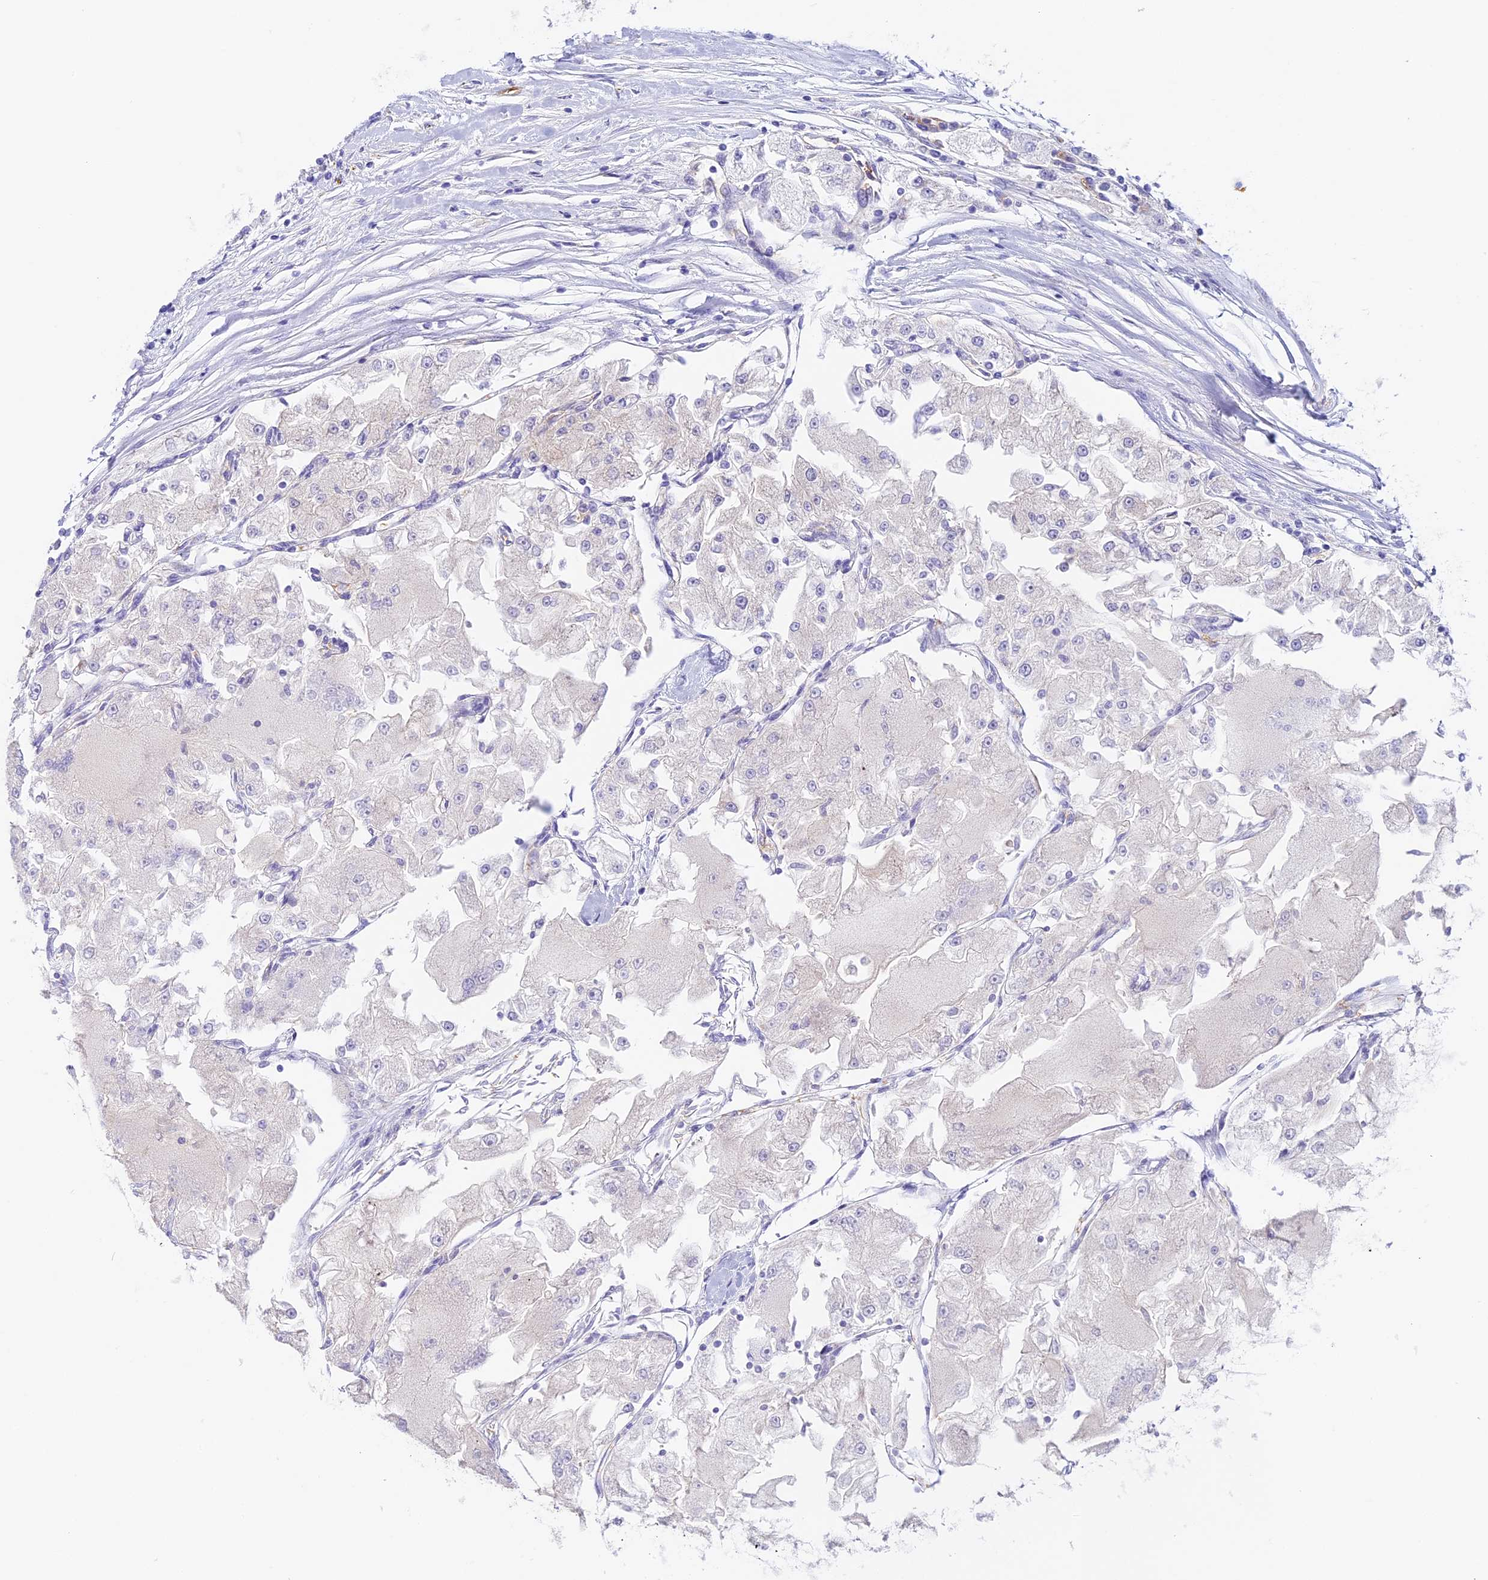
{"staining": {"intensity": "negative", "quantity": "none", "location": "none"}, "tissue": "renal cancer", "cell_type": "Tumor cells", "image_type": "cancer", "snomed": [{"axis": "morphology", "description": "Adenocarcinoma, NOS"}, {"axis": "topography", "description": "Kidney"}], "caption": "A high-resolution micrograph shows immunohistochemistry (IHC) staining of renal cancer (adenocarcinoma), which displays no significant staining in tumor cells.", "gene": "HOMER3", "patient": {"sex": "female", "age": 72}}